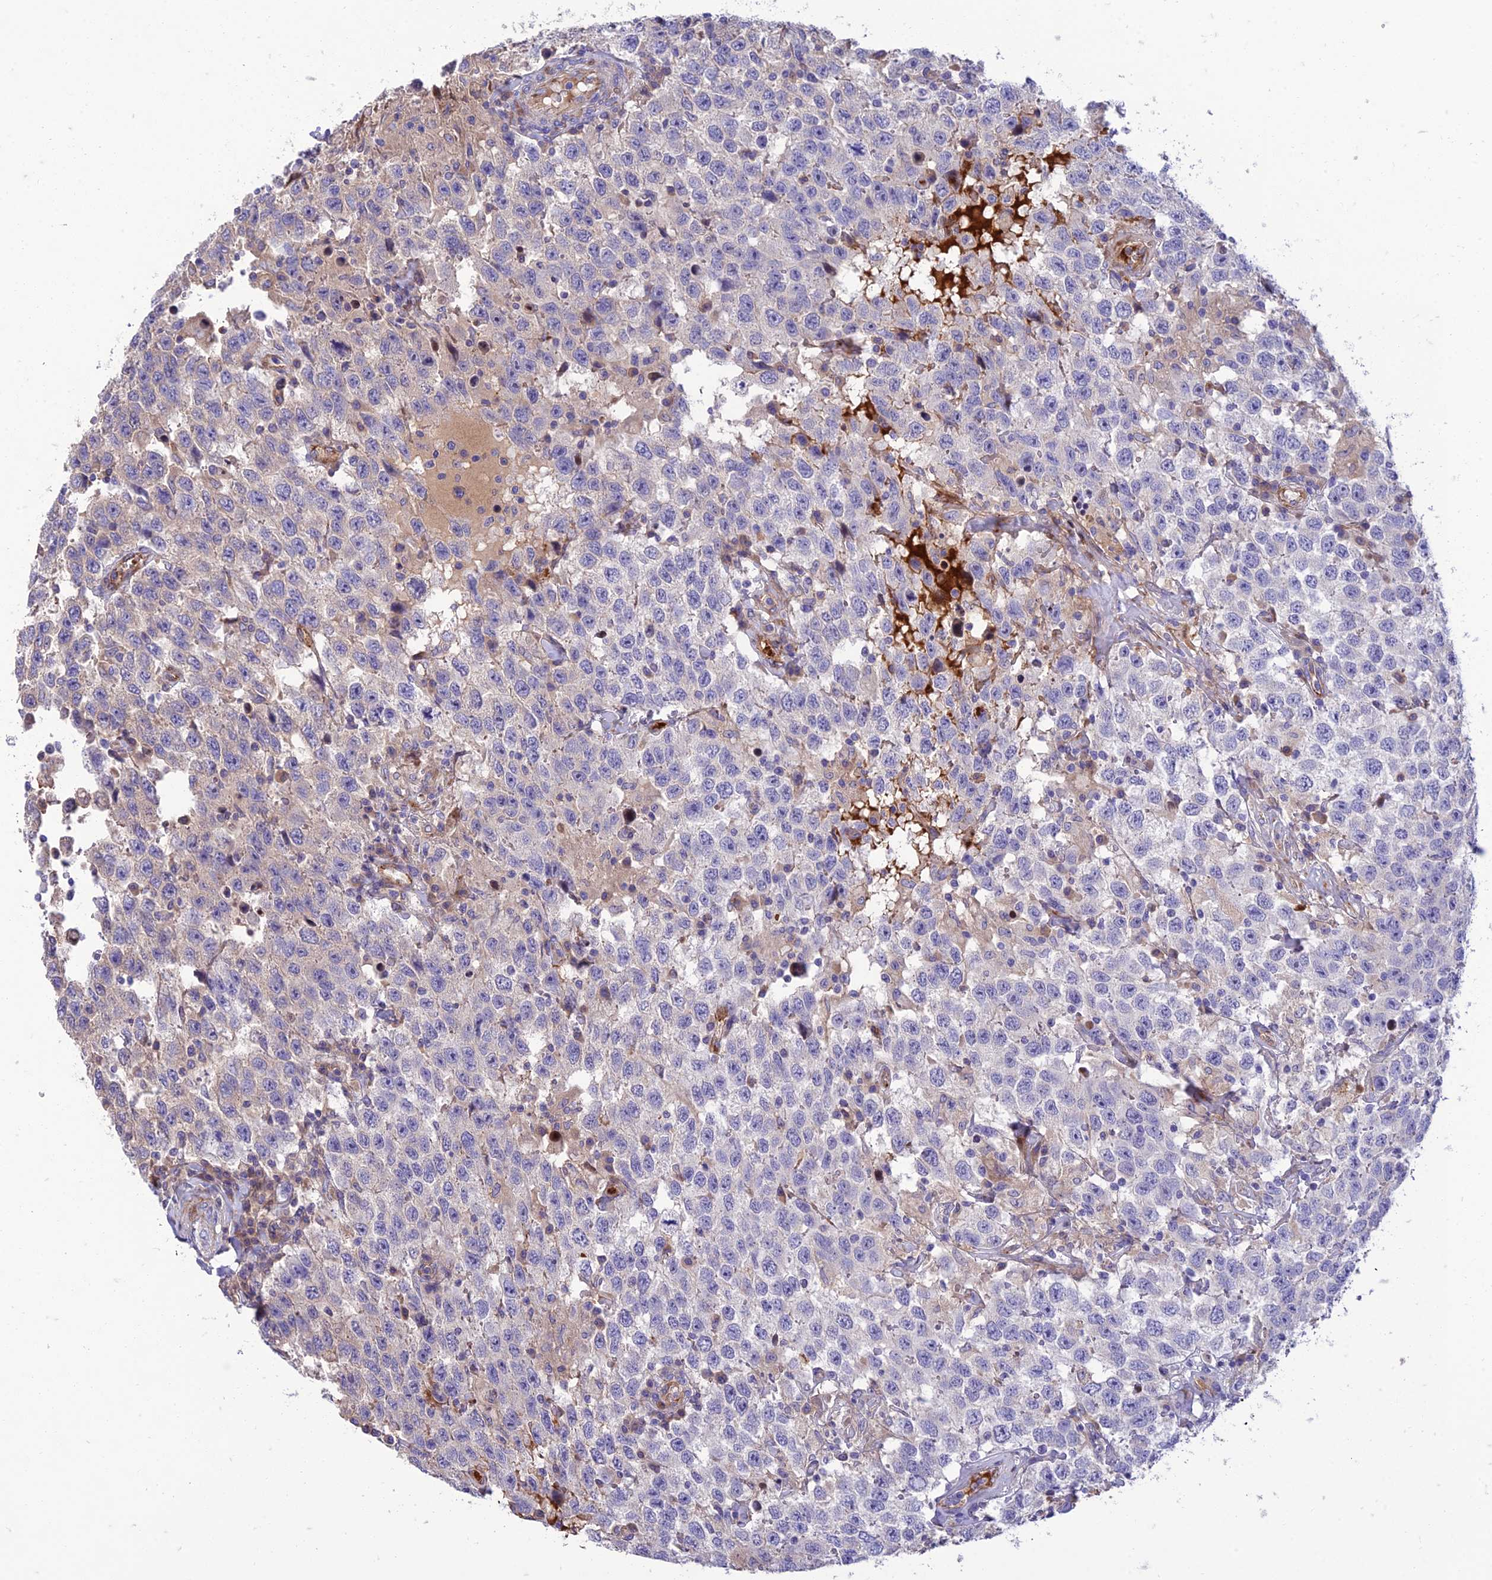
{"staining": {"intensity": "negative", "quantity": "none", "location": "none"}, "tissue": "testis cancer", "cell_type": "Tumor cells", "image_type": "cancer", "snomed": [{"axis": "morphology", "description": "Seminoma, NOS"}, {"axis": "topography", "description": "Testis"}], "caption": "Immunohistochemistry (IHC) image of neoplastic tissue: seminoma (testis) stained with DAB displays no significant protein positivity in tumor cells.", "gene": "SEL1L3", "patient": {"sex": "male", "age": 41}}